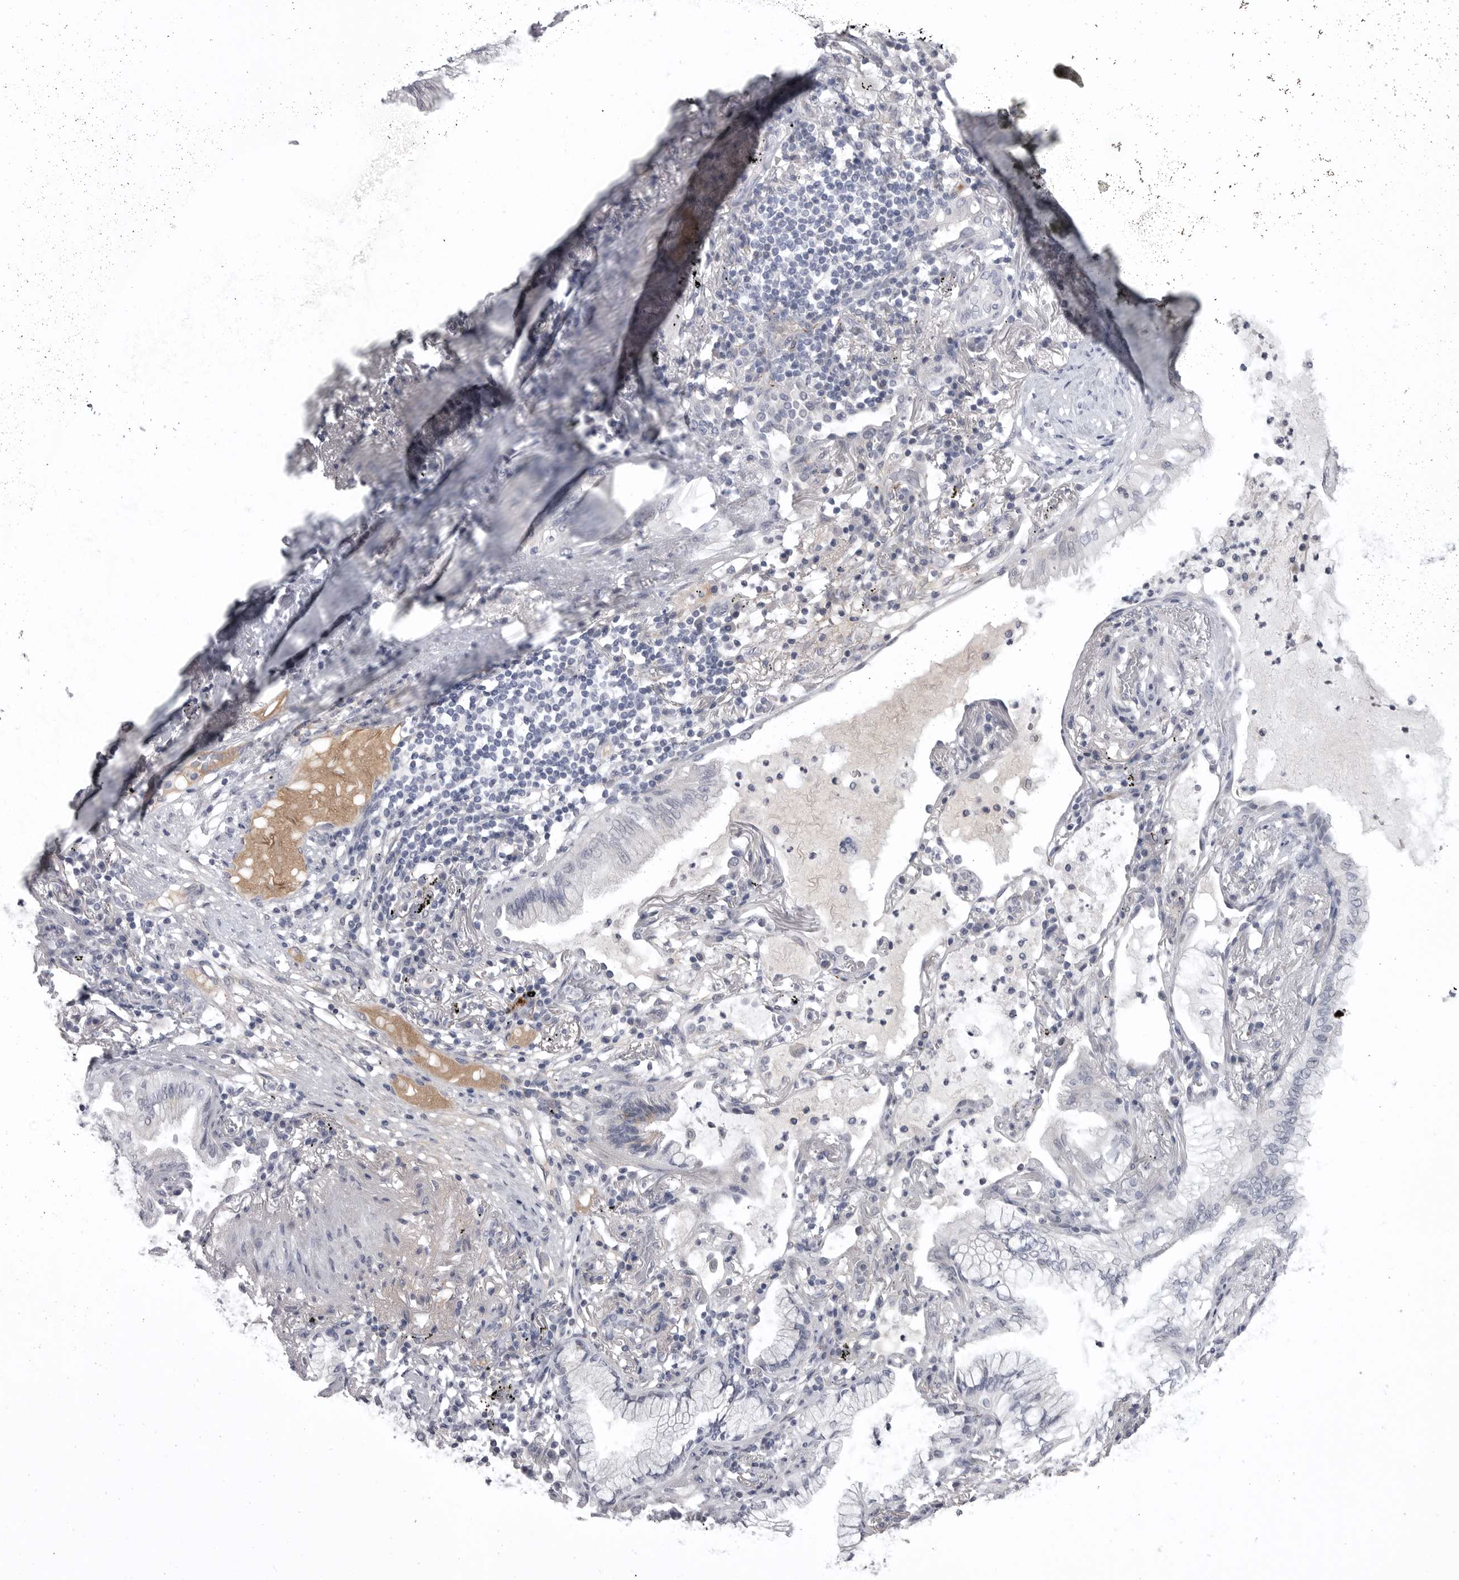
{"staining": {"intensity": "negative", "quantity": "none", "location": "none"}, "tissue": "lung cancer", "cell_type": "Tumor cells", "image_type": "cancer", "snomed": [{"axis": "morphology", "description": "Adenocarcinoma, NOS"}, {"axis": "topography", "description": "Lung"}], "caption": "DAB (3,3'-diaminobenzidine) immunohistochemical staining of human lung cancer exhibits no significant expression in tumor cells. (DAB IHC, high magnification).", "gene": "SERPING1", "patient": {"sex": "female", "age": 70}}